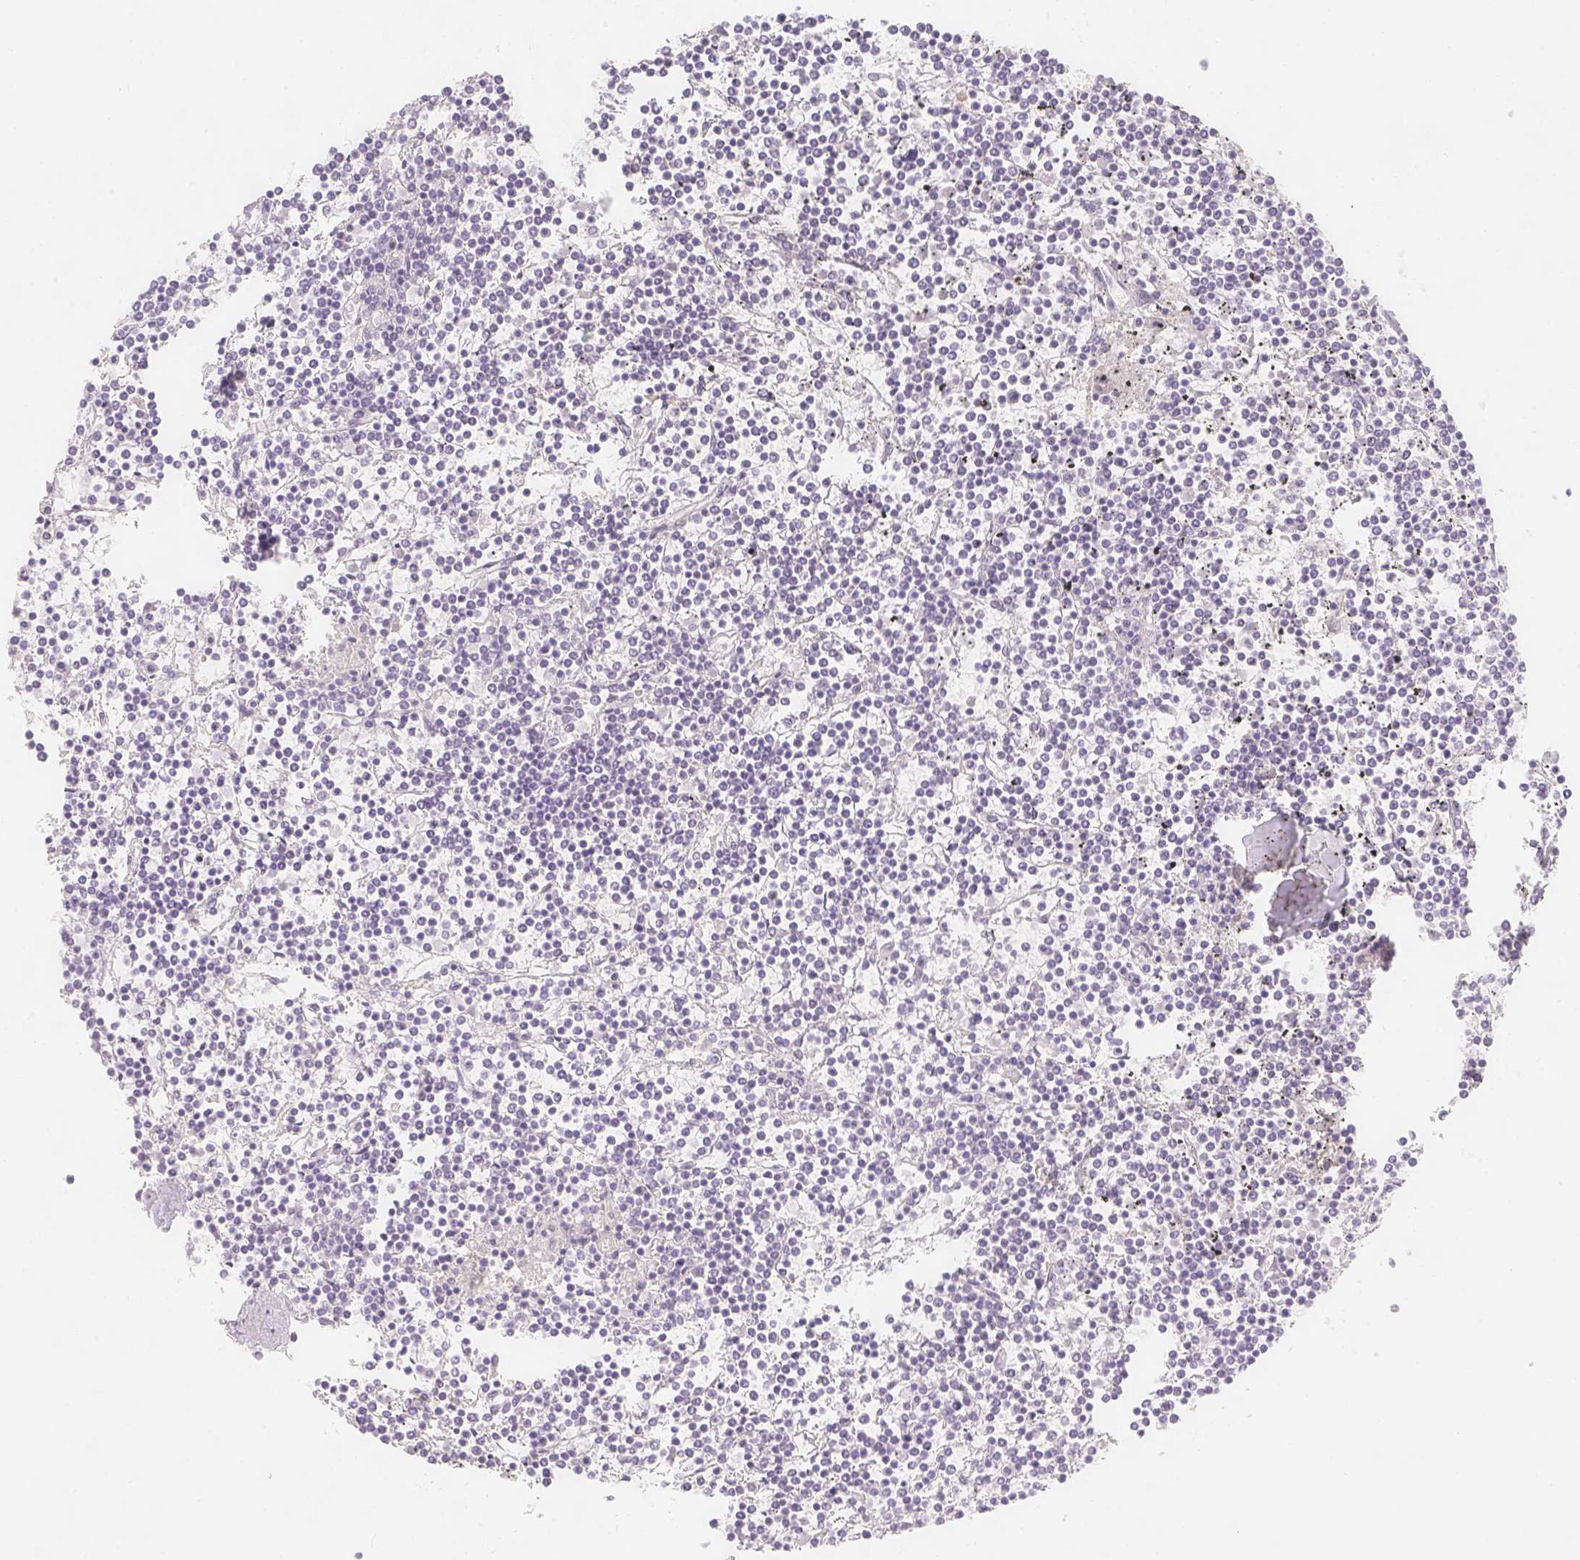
{"staining": {"intensity": "negative", "quantity": "none", "location": "none"}, "tissue": "lymphoma", "cell_type": "Tumor cells", "image_type": "cancer", "snomed": [{"axis": "morphology", "description": "Malignant lymphoma, non-Hodgkin's type, Low grade"}, {"axis": "topography", "description": "Spleen"}], "caption": "IHC of lymphoma demonstrates no positivity in tumor cells.", "gene": "SLC18A1", "patient": {"sex": "female", "age": 19}}